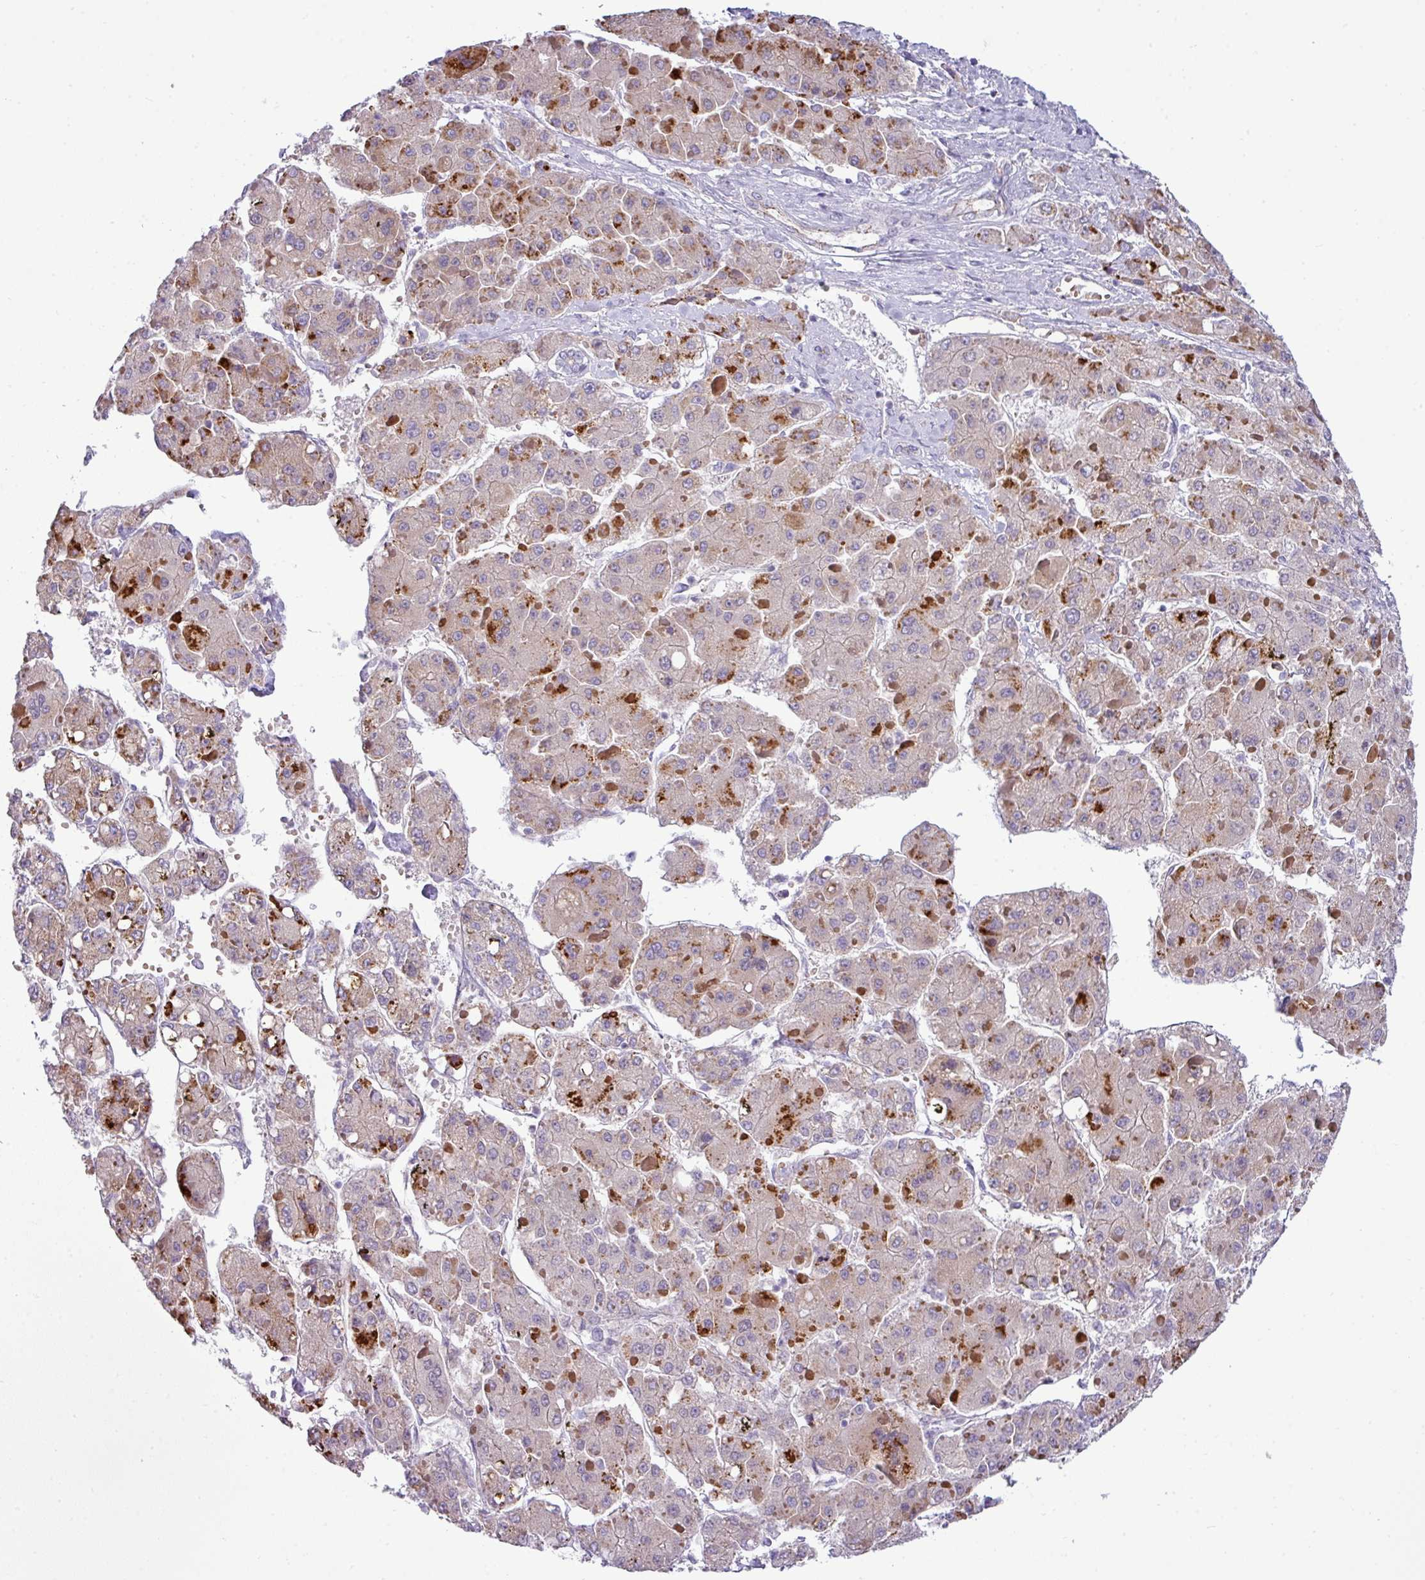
{"staining": {"intensity": "strong", "quantity": "25%-75%", "location": "cytoplasmic/membranous"}, "tissue": "liver cancer", "cell_type": "Tumor cells", "image_type": "cancer", "snomed": [{"axis": "morphology", "description": "Carcinoma, Hepatocellular, NOS"}, {"axis": "topography", "description": "Liver"}], "caption": "Brown immunohistochemical staining in liver hepatocellular carcinoma demonstrates strong cytoplasmic/membranous staining in about 25%-75% of tumor cells.", "gene": "ACAP3", "patient": {"sex": "female", "age": 73}}